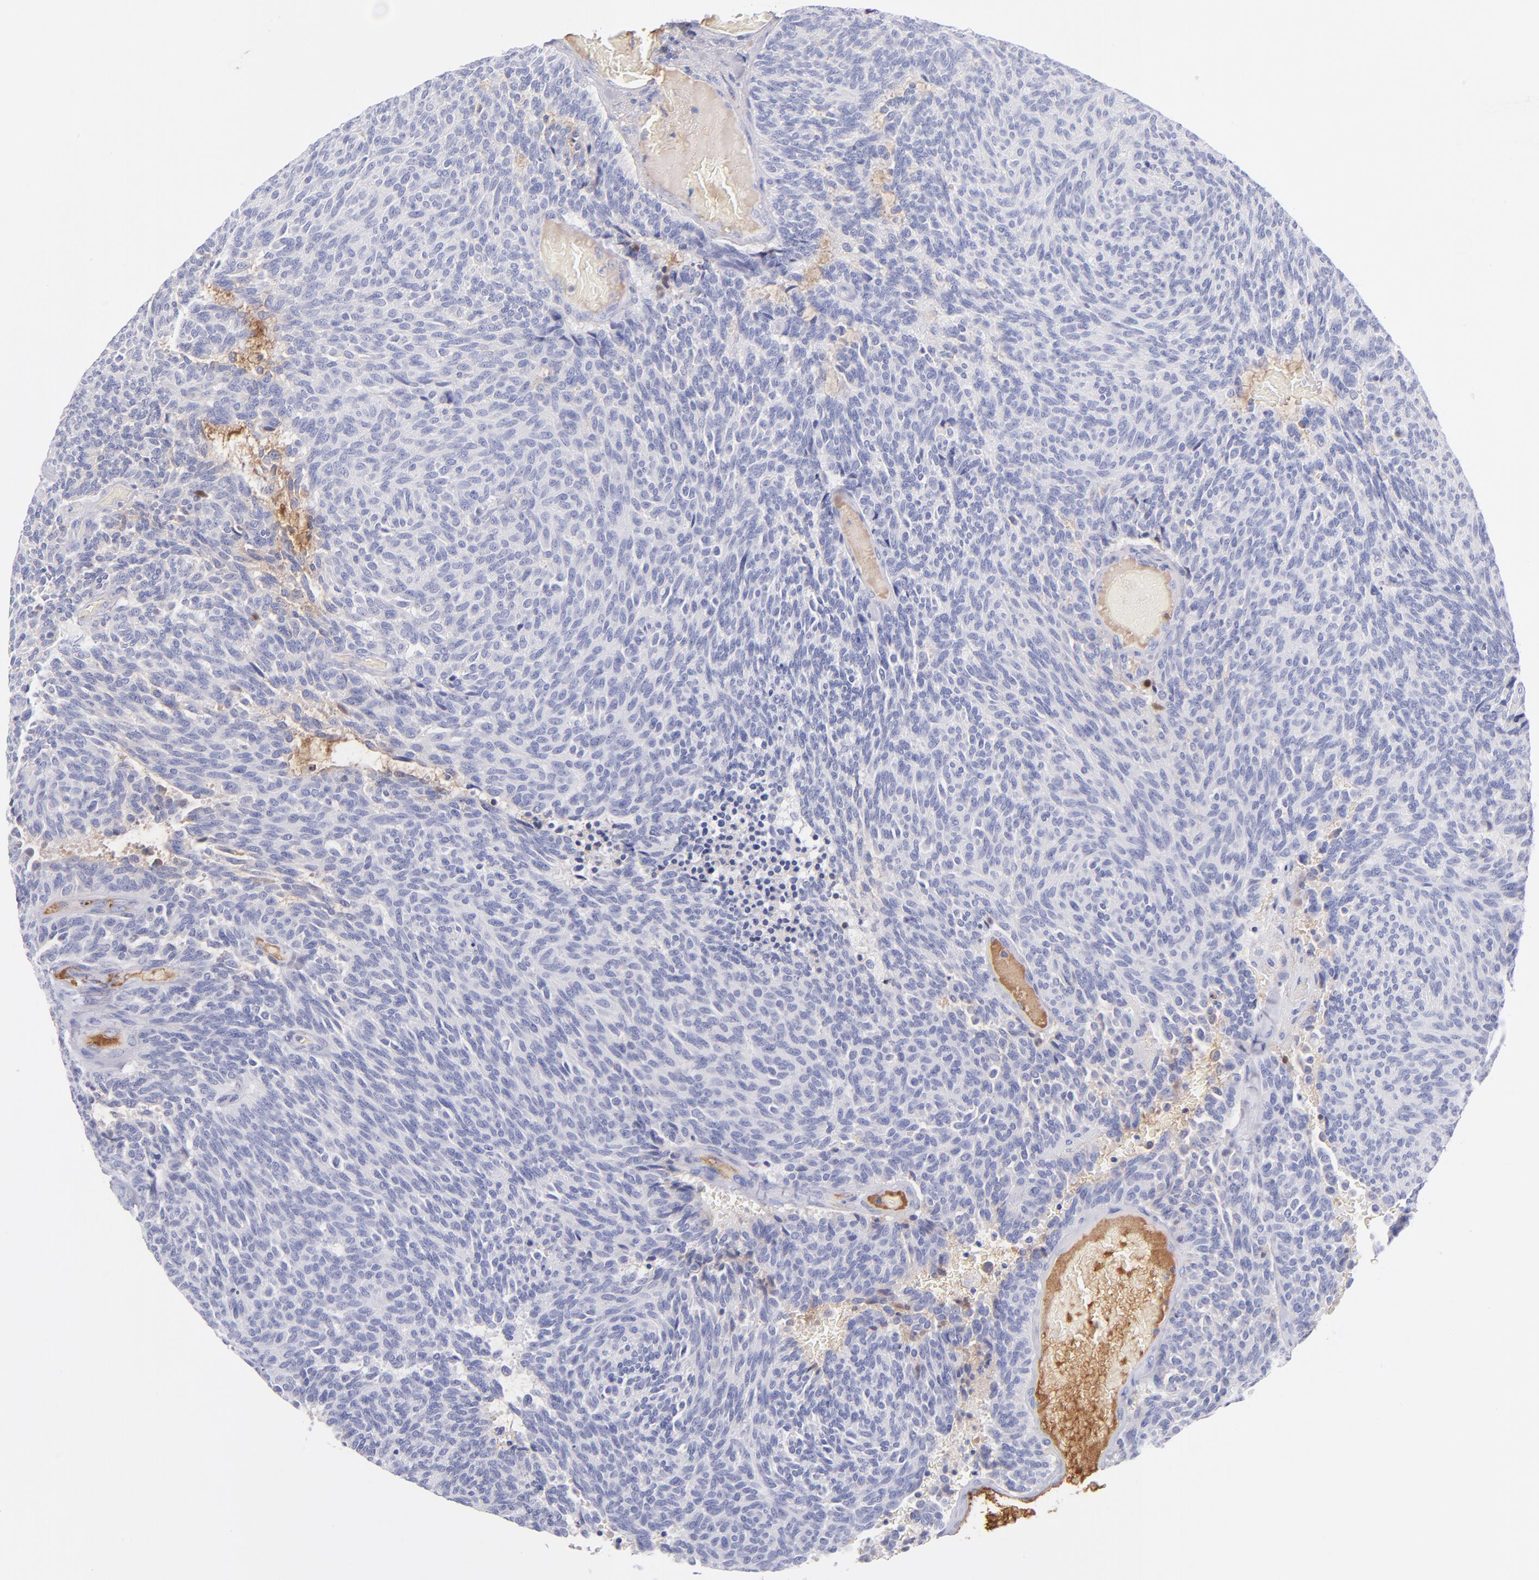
{"staining": {"intensity": "negative", "quantity": "none", "location": "none"}, "tissue": "carcinoid", "cell_type": "Tumor cells", "image_type": "cancer", "snomed": [{"axis": "morphology", "description": "Carcinoid, malignant, NOS"}, {"axis": "topography", "description": "Pancreas"}], "caption": "This is an immunohistochemistry (IHC) histopathology image of carcinoid. There is no expression in tumor cells.", "gene": "HP", "patient": {"sex": "female", "age": 54}}